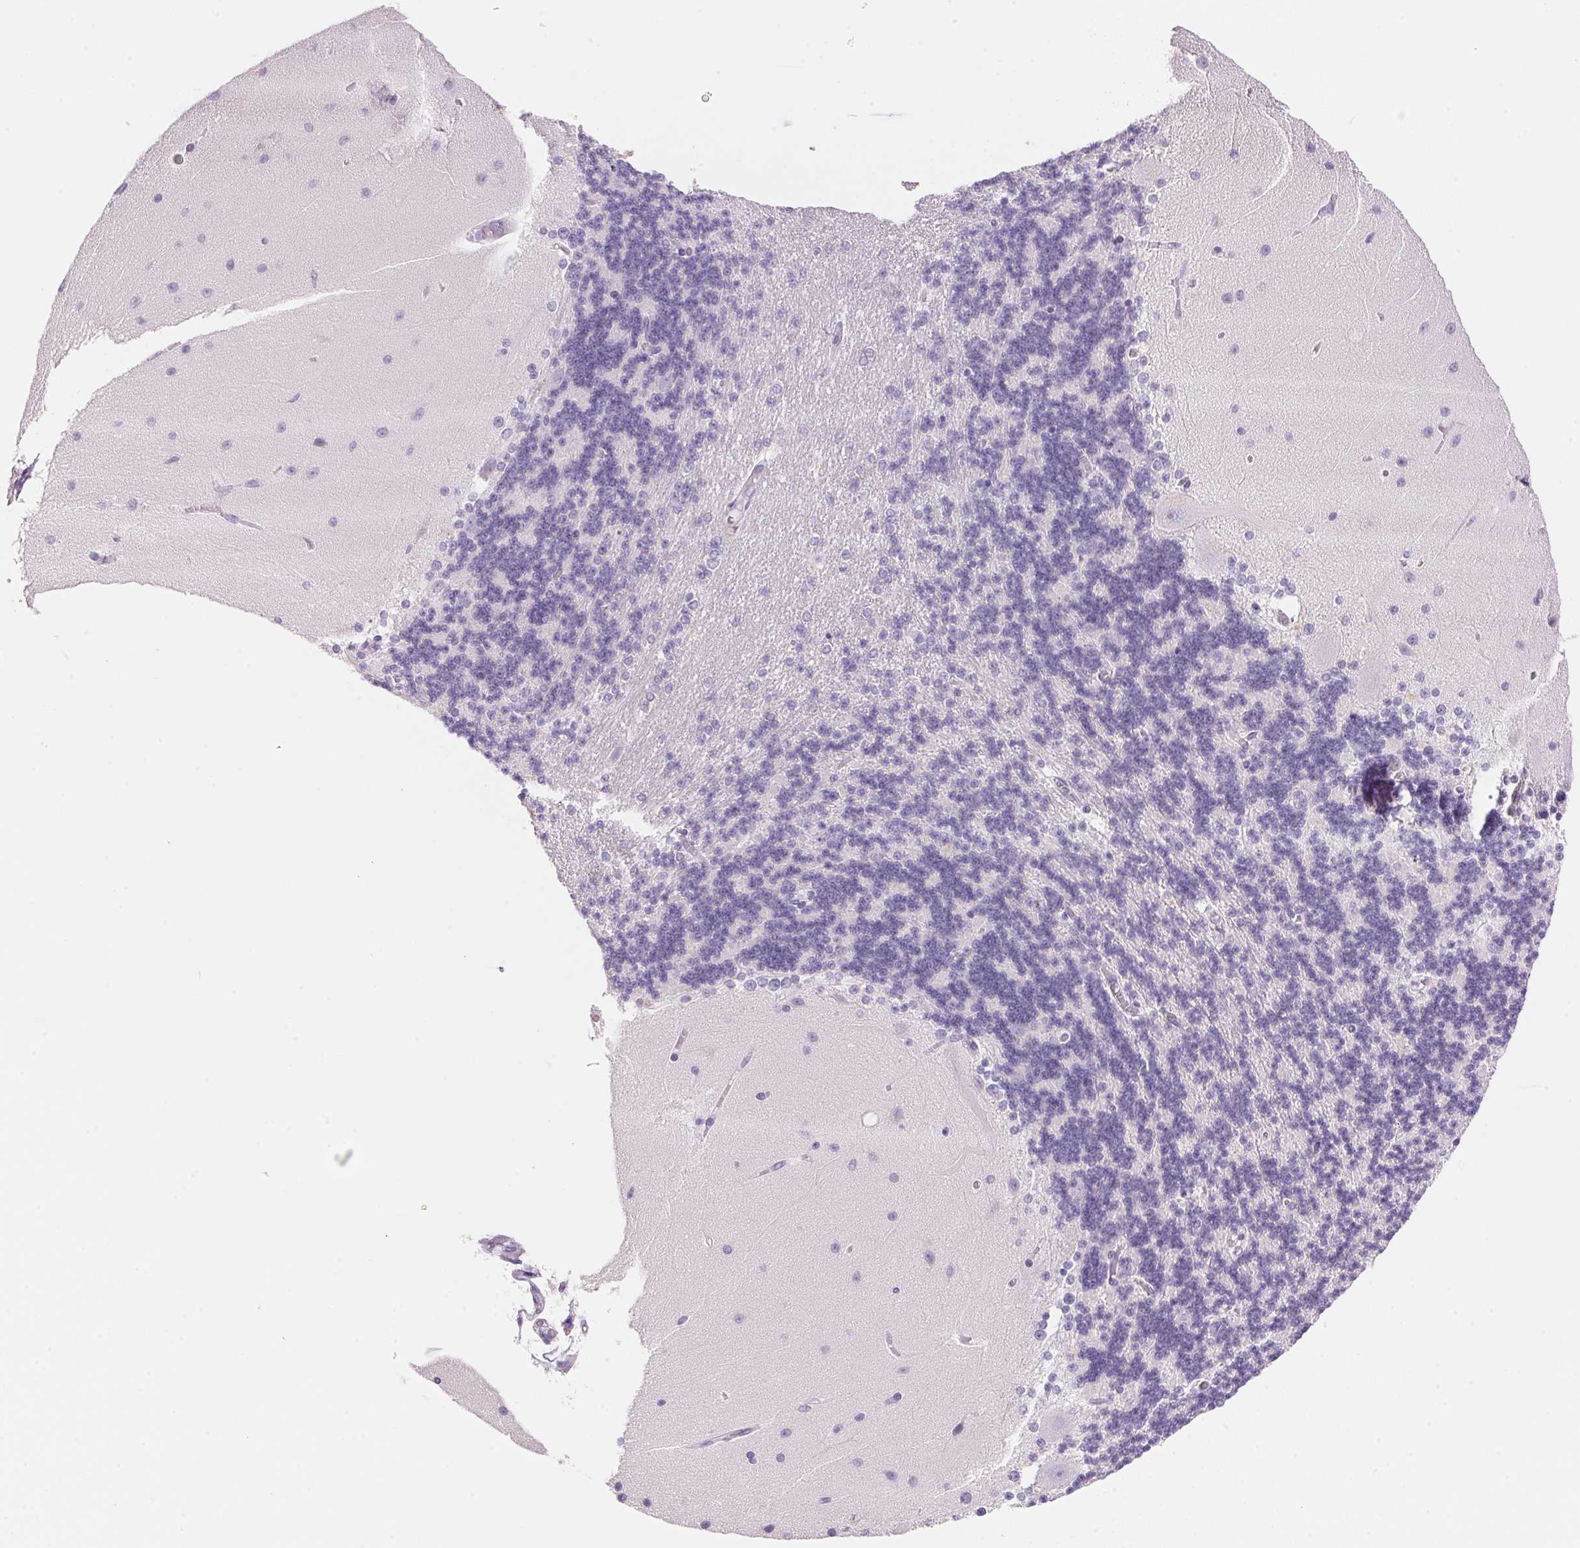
{"staining": {"intensity": "negative", "quantity": "none", "location": "none"}, "tissue": "cerebellum", "cell_type": "Cells in granular layer", "image_type": "normal", "snomed": [{"axis": "morphology", "description": "Normal tissue, NOS"}, {"axis": "topography", "description": "Cerebellum"}], "caption": "This is an immunohistochemistry photomicrograph of benign cerebellum. There is no expression in cells in granular layer.", "gene": "DHCR24", "patient": {"sex": "female", "age": 54}}